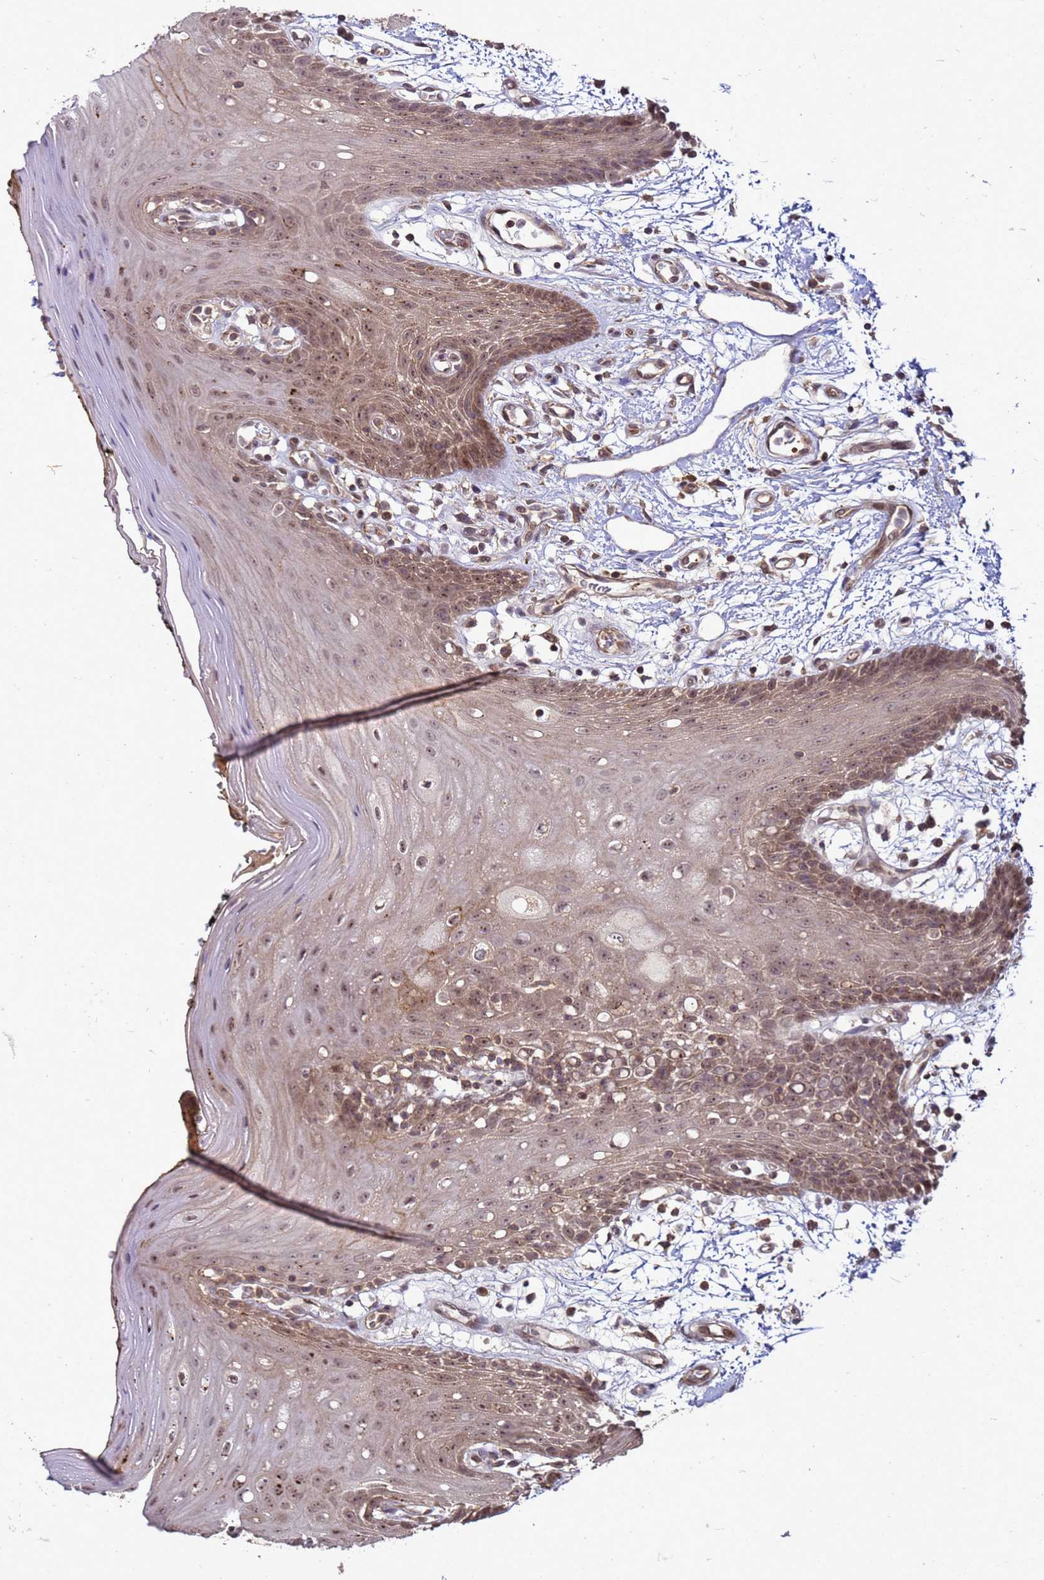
{"staining": {"intensity": "moderate", "quantity": ">75%", "location": "cytoplasmic/membranous,nuclear"}, "tissue": "oral mucosa", "cell_type": "Squamous epithelial cells", "image_type": "normal", "snomed": [{"axis": "morphology", "description": "Normal tissue, NOS"}, {"axis": "topography", "description": "Oral tissue"}, {"axis": "topography", "description": "Tounge, NOS"}], "caption": "Protein analysis of benign oral mucosa reveals moderate cytoplasmic/membranous,nuclear staining in approximately >75% of squamous epithelial cells.", "gene": "CRBN", "patient": {"sex": "female", "age": 59}}